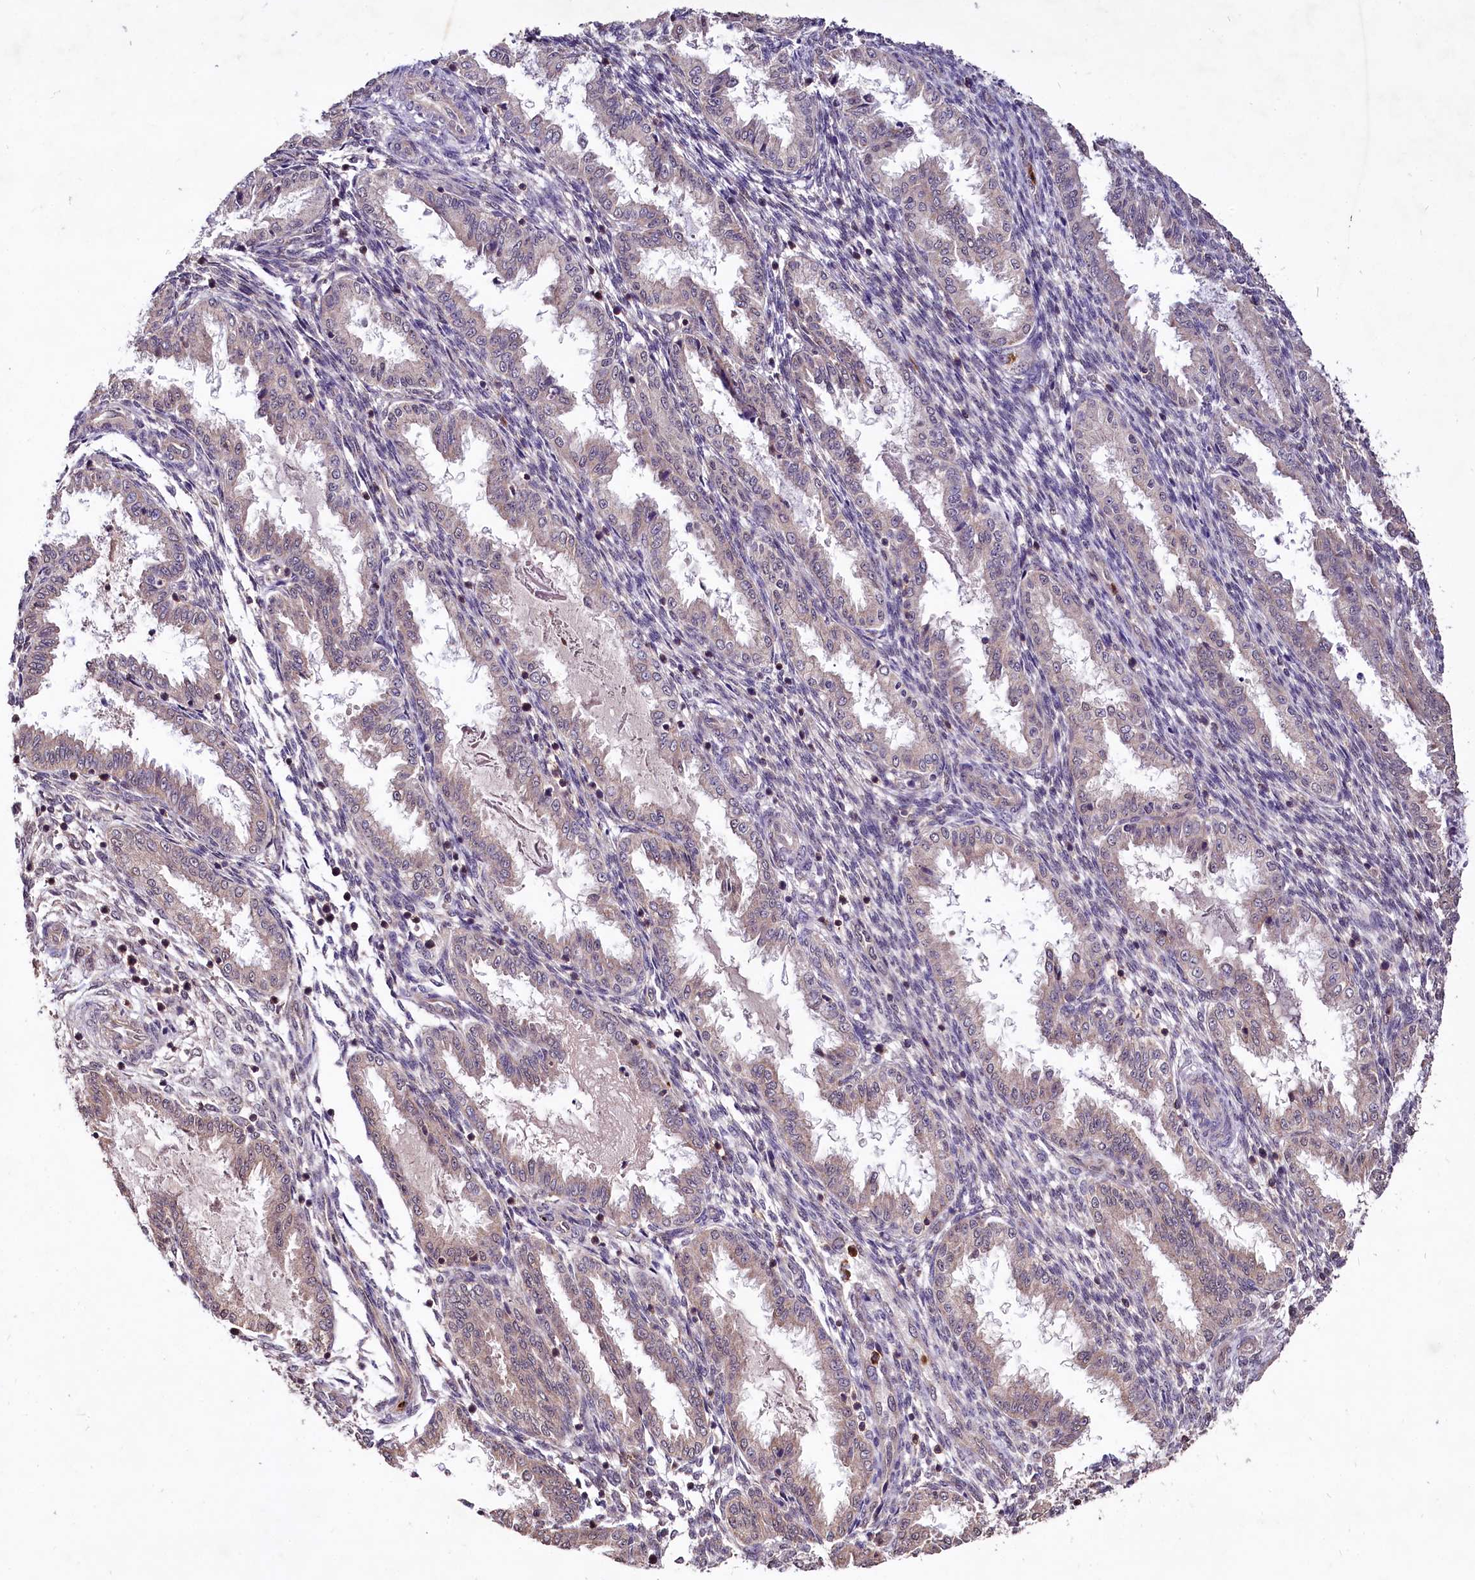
{"staining": {"intensity": "negative", "quantity": "none", "location": "none"}, "tissue": "endometrium", "cell_type": "Cells in endometrial stroma", "image_type": "normal", "snomed": [{"axis": "morphology", "description": "Normal tissue, NOS"}, {"axis": "topography", "description": "Endometrium"}], "caption": "Cells in endometrial stroma are negative for protein expression in normal human endometrium. (Stains: DAB (3,3'-diaminobenzidine) immunohistochemistry with hematoxylin counter stain, Microscopy: brightfield microscopy at high magnification).", "gene": "KLRB1", "patient": {"sex": "female", "age": 33}}